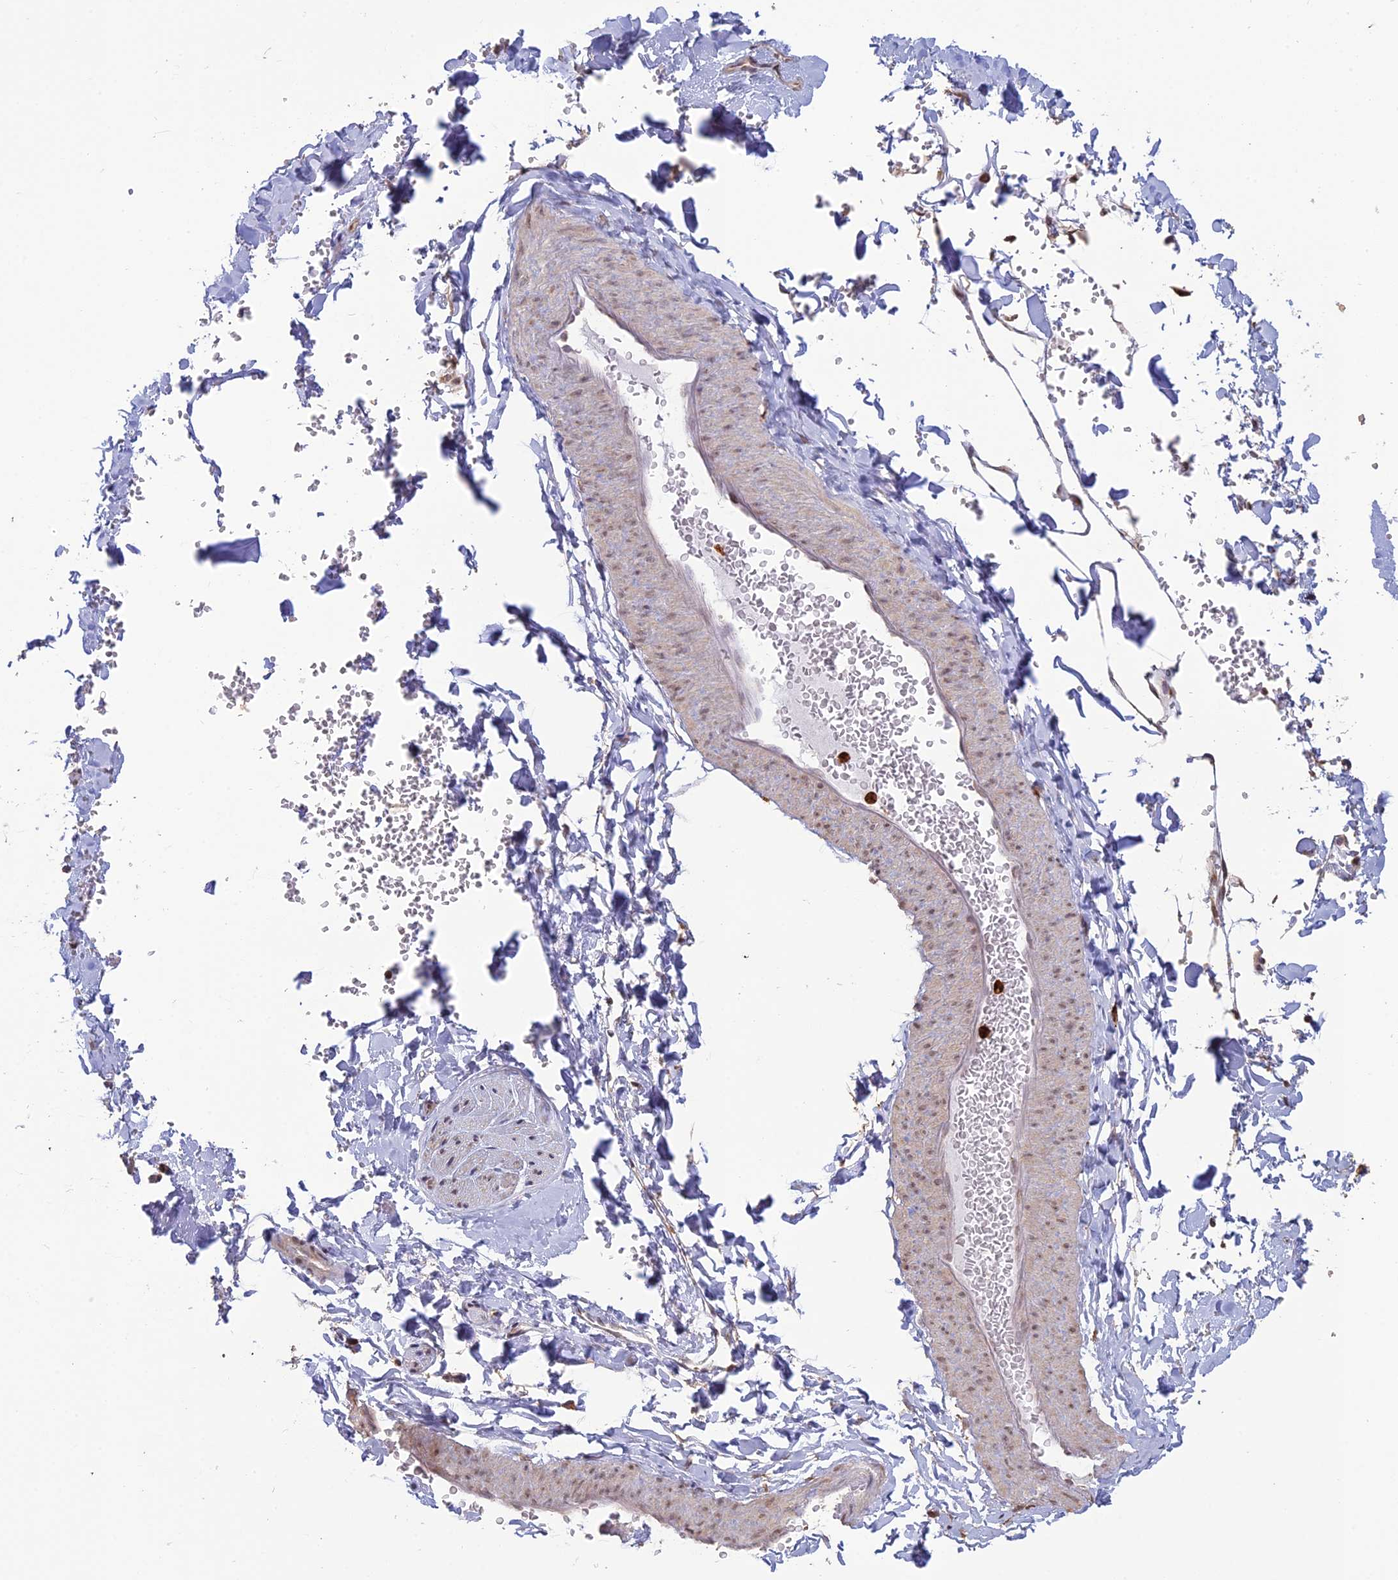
{"staining": {"intensity": "negative", "quantity": "none", "location": "none"}, "tissue": "adipose tissue", "cell_type": "Adipocytes", "image_type": "normal", "snomed": [{"axis": "morphology", "description": "Normal tissue, NOS"}, {"axis": "topography", "description": "Gallbladder"}, {"axis": "topography", "description": "Peripheral nerve tissue"}], "caption": "Adipose tissue was stained to show a protein in brown. There is no significant expression in adipocytes. Brightfield microscopy of immunohistochemistry (IHC) stained with DAB (brown) and hematoxylin (blue), captured at high magnification.", "gene": "APOBR", "patient": {"sex": "male", "age": 38}}